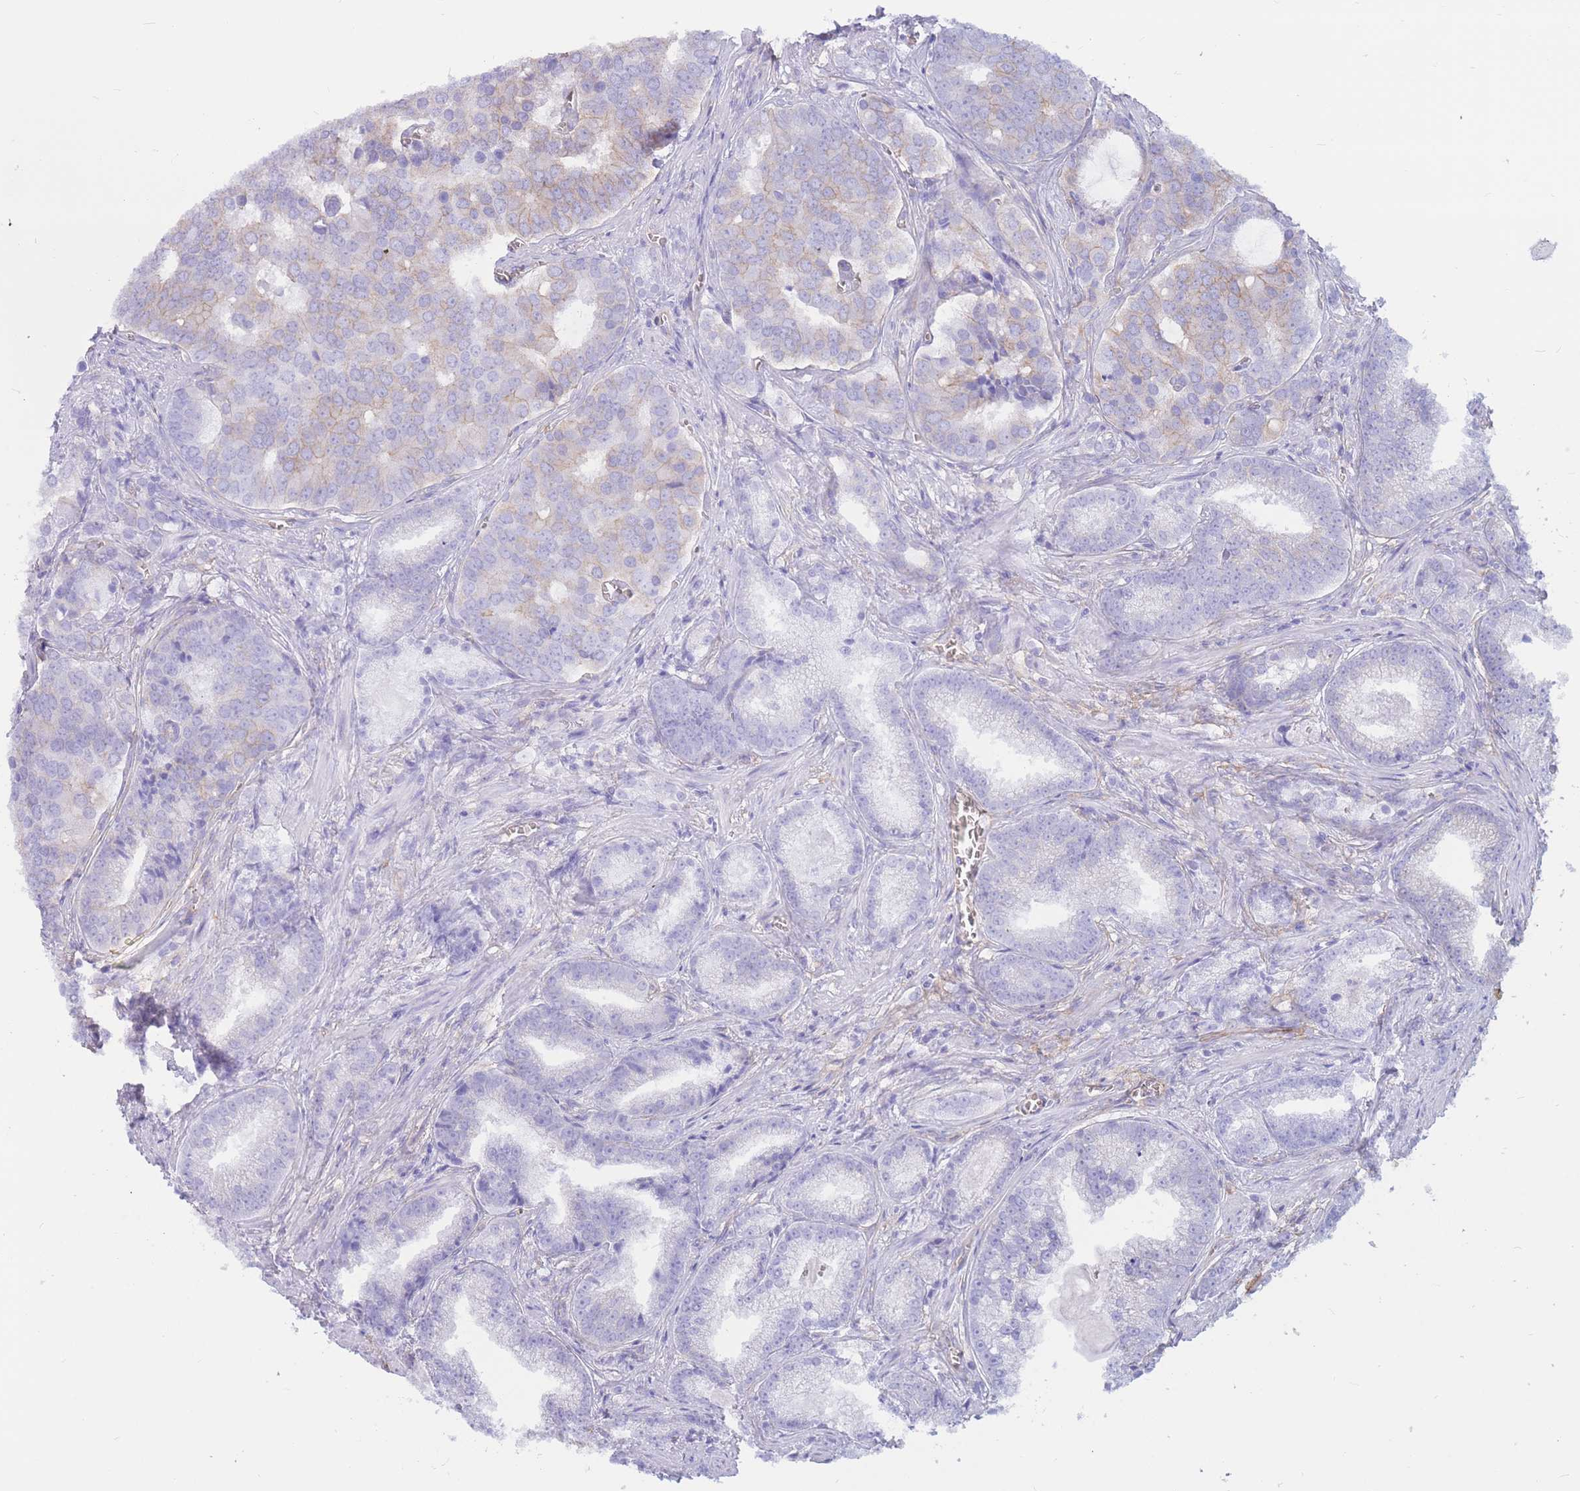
{"staining": {"intensity": "weak", "quantity": "<25%", "location": "cytoplasmic/membranous"}, "tissue": "prostate cancer", "cell_type": "Tumor cells", "image_type": "cancer", "snomed": [{"axis": "morphology", "description": "Adenocarcinoma, High grade"}, {"axis": "topography", "description": "Prostate"}], "caption": "DAB (3,3'-diaminobenzidine) immunohistochemical staining of human prostate high-grade adenocarcinoma exhibits no significant staining in tumor cells.", "gene": "ADD2", "patient": {"sex": "male", "age": 67}}